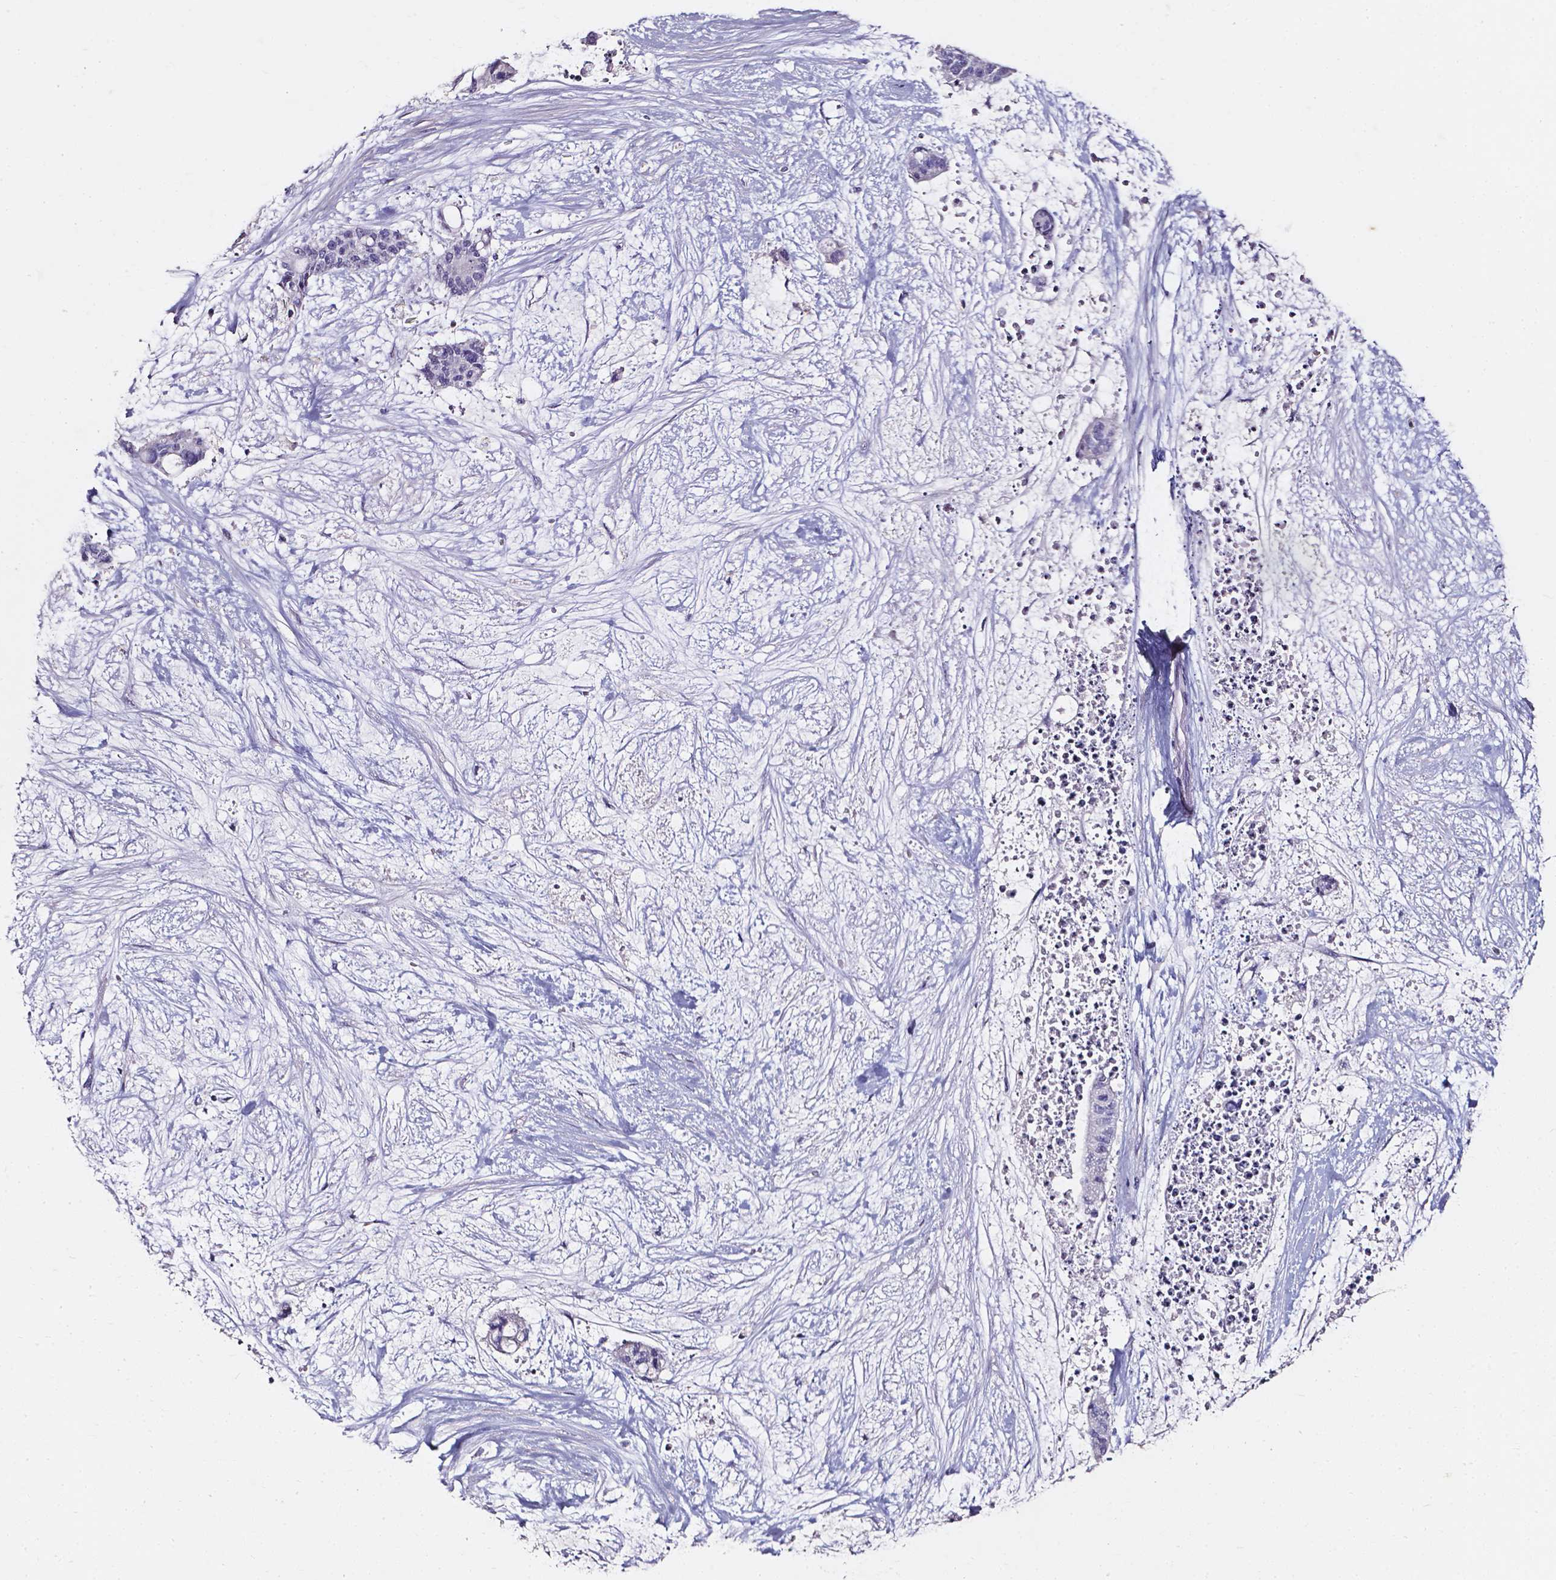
{"staining": {"intensity": "negative", "quantity": "none", "location": "none"}, "tissue": "liver cancer", "cell_type": "Tumor cells", "image_type": "cancer", "snomed": [{"axis": "morphology", "description": "Normal tissue, NOS"}, {"axis": "morphology", "description": "Cholangiocarcinoma"}, {"axis": "topography", "description": "Liver"}, {"axis": "topography", "description": "Peripheral nerve tissue"}], "caption": "The histopathology image demonstrates no significant staining in tumor cells of cholangiocarcinoma (liver). (Stains: DAB (3,3'-diaminobenzidine) IHC with hematoxylin counter stain, Microscopy: brightfield microscopy at high magnification).", "gene": "AKR1B10", "patient": {"sex": "female", "age": 73}}